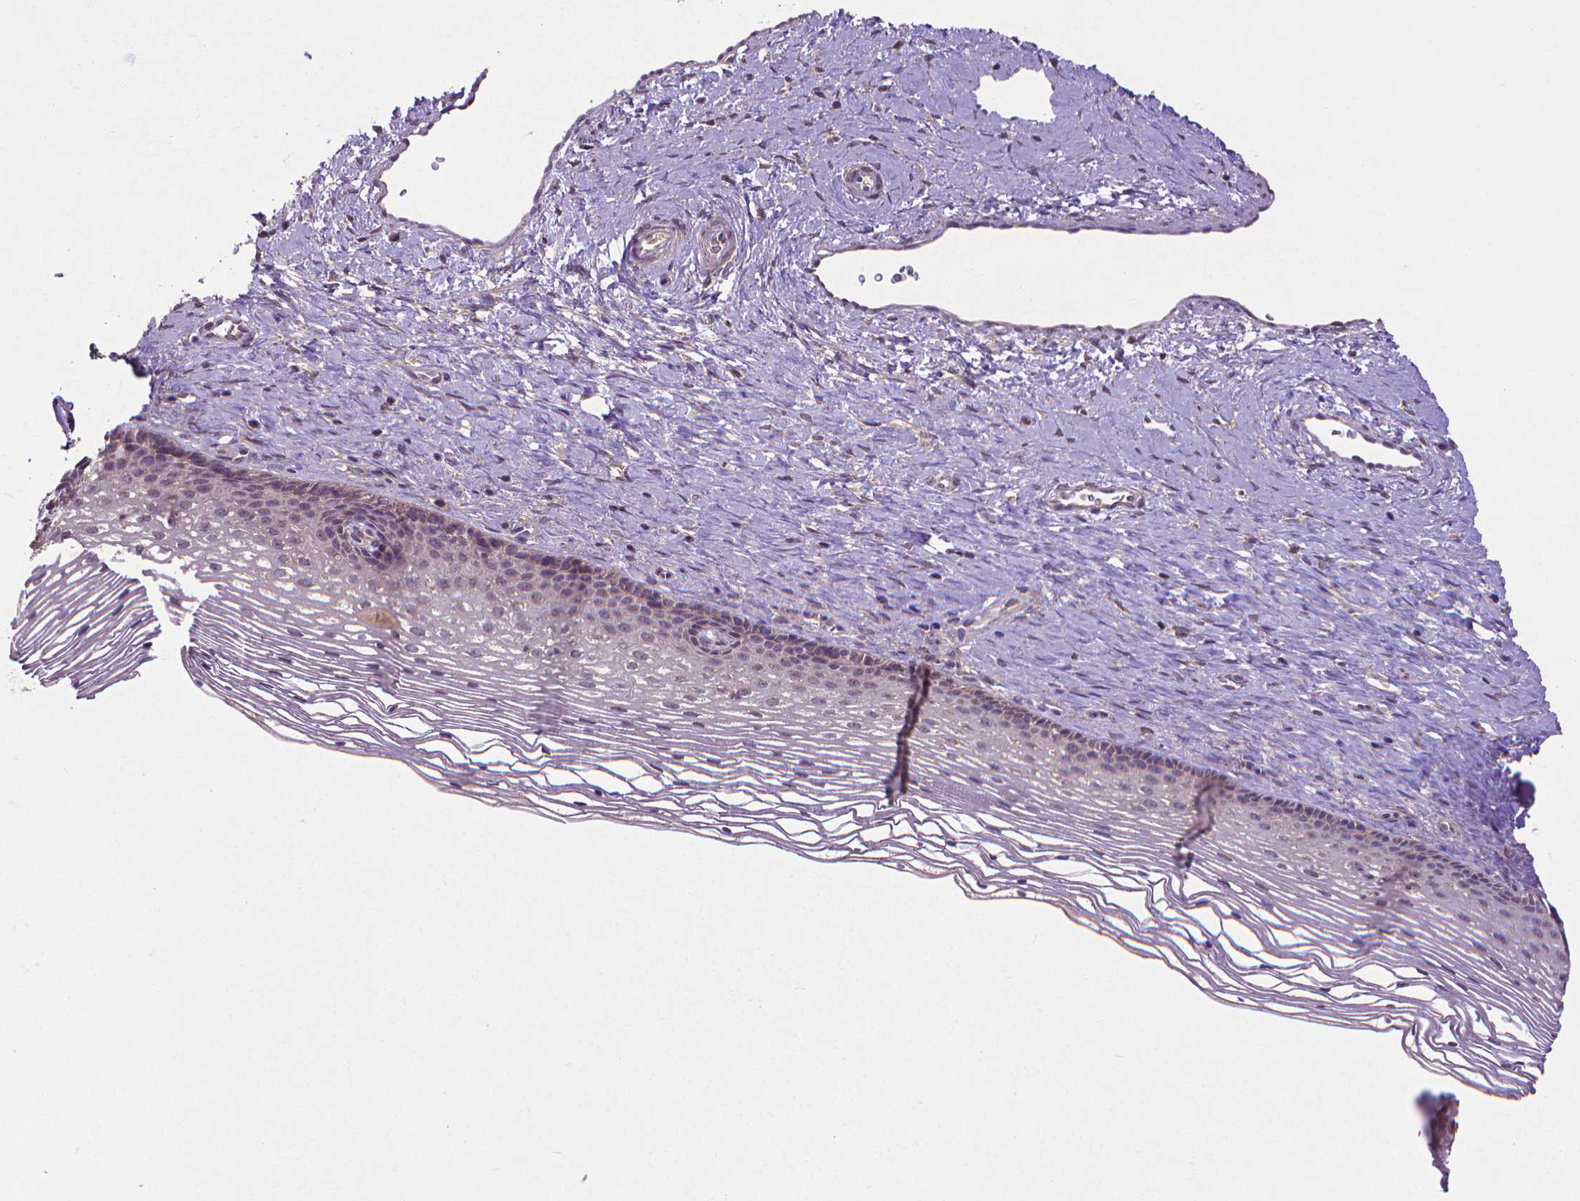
{"staining": {"intensity": "negative", "quantity": "none", "location": "none"}, "tissue": "cervix", "cell_type": "Glandular cells", "image_type": "normal", "snomed": [{"axis": "morphology", "description": "Normal tissue, NOS"}, {"axis": "topography", "description": "Cervix"}], "caption": "This histopathology image is of normal cervix stained with immunohistochemistry to label a protein in brown with the nuclei are counter-stained blue. There is no staining in glandular cells. (Brightfield microscopy of DAB immunohistochemistry (IHC) at high magnification).", "gene": "GPR63", "patient": {"sex": "female", "age": 34}}